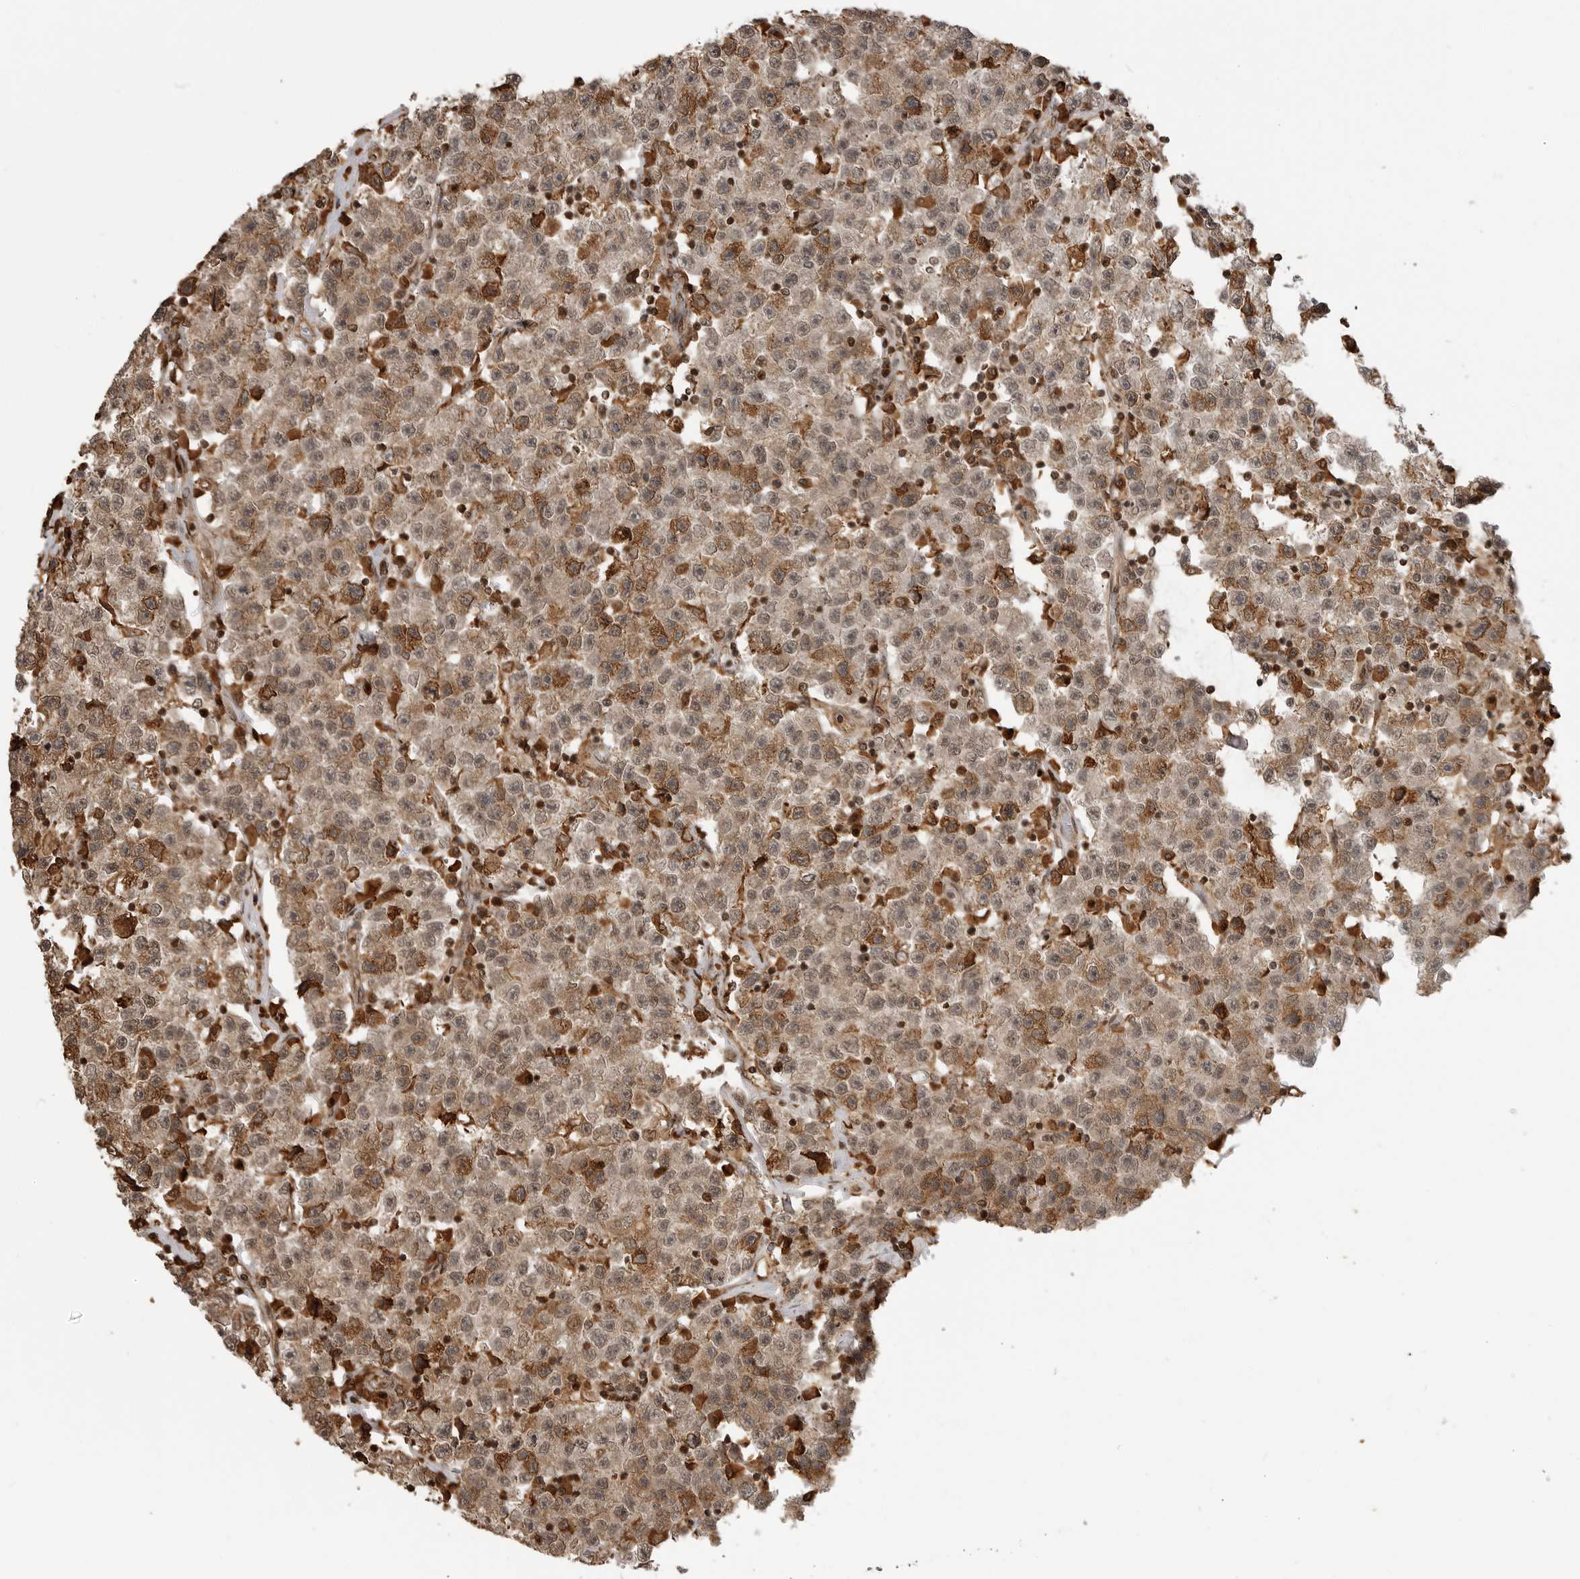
{"staining": {"intensity": "weak", "quantity": ">75%", "location": "cytoplasmic/membranous,nuclear"}, "tissue": "testis cancer", "cell_type": "Tumor cells", "image_type": "cancer", "snomed": [{"axis": "morphology", "description": "Seminoma, NOS"}, {"axis": "topography", "description": "Testis"}], "caption": "Testis seminoma was stained to show a protein in brown. There is low levels of weak cytoplasmic/membranous and nuclear positivity in approximately >75% of tumor cells.", "gene": "BMP2K", "patient": {"sex": "male", "age": 22}}